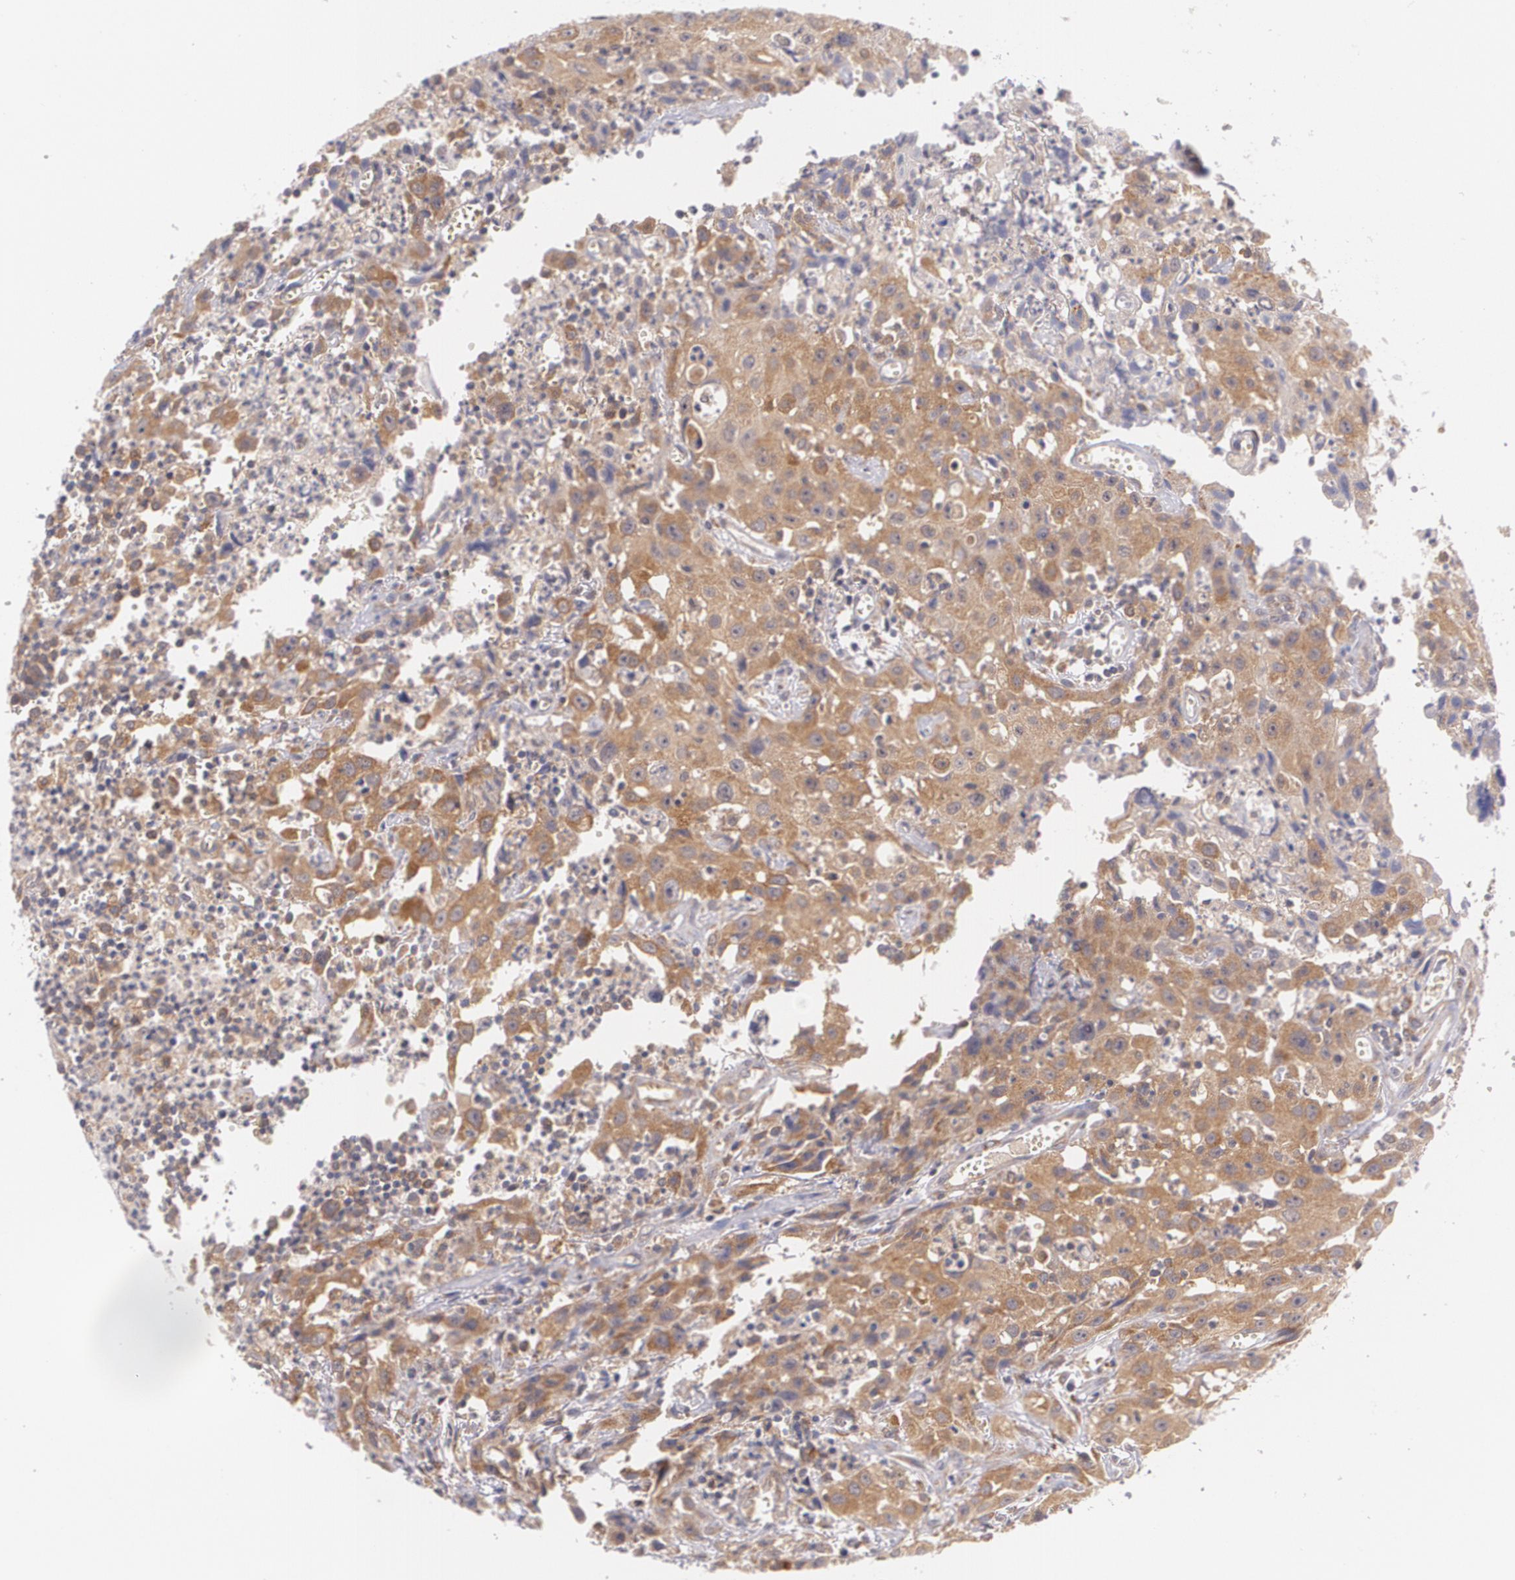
{"staining": {"intensity": "moderate", "quantity": ">75%", "location": "cytoplasmic/membranous"}, "tissue": "urothelial cancer", "cell_type": "Tumor cells", "image_type": "cancer", "snomed": [{"axis": "morphology", "description": "Urothelial carcinoma, High grade"}, {"axis": "topography", "description": "Urinary bladder"}], "caption": "Immunohistochemical staining of urothelial cancer reveals medium levels of moderate cytoplasmic/membranous protein positivity in approximately >75% of tumor cells. The protein of interest is stained brown, and the nuclei are stained in blue (DAB IHC with brightfield microscopy, high magnification).", "gene": "CCL17", "patient": {"sex": "male", "age": 66}}